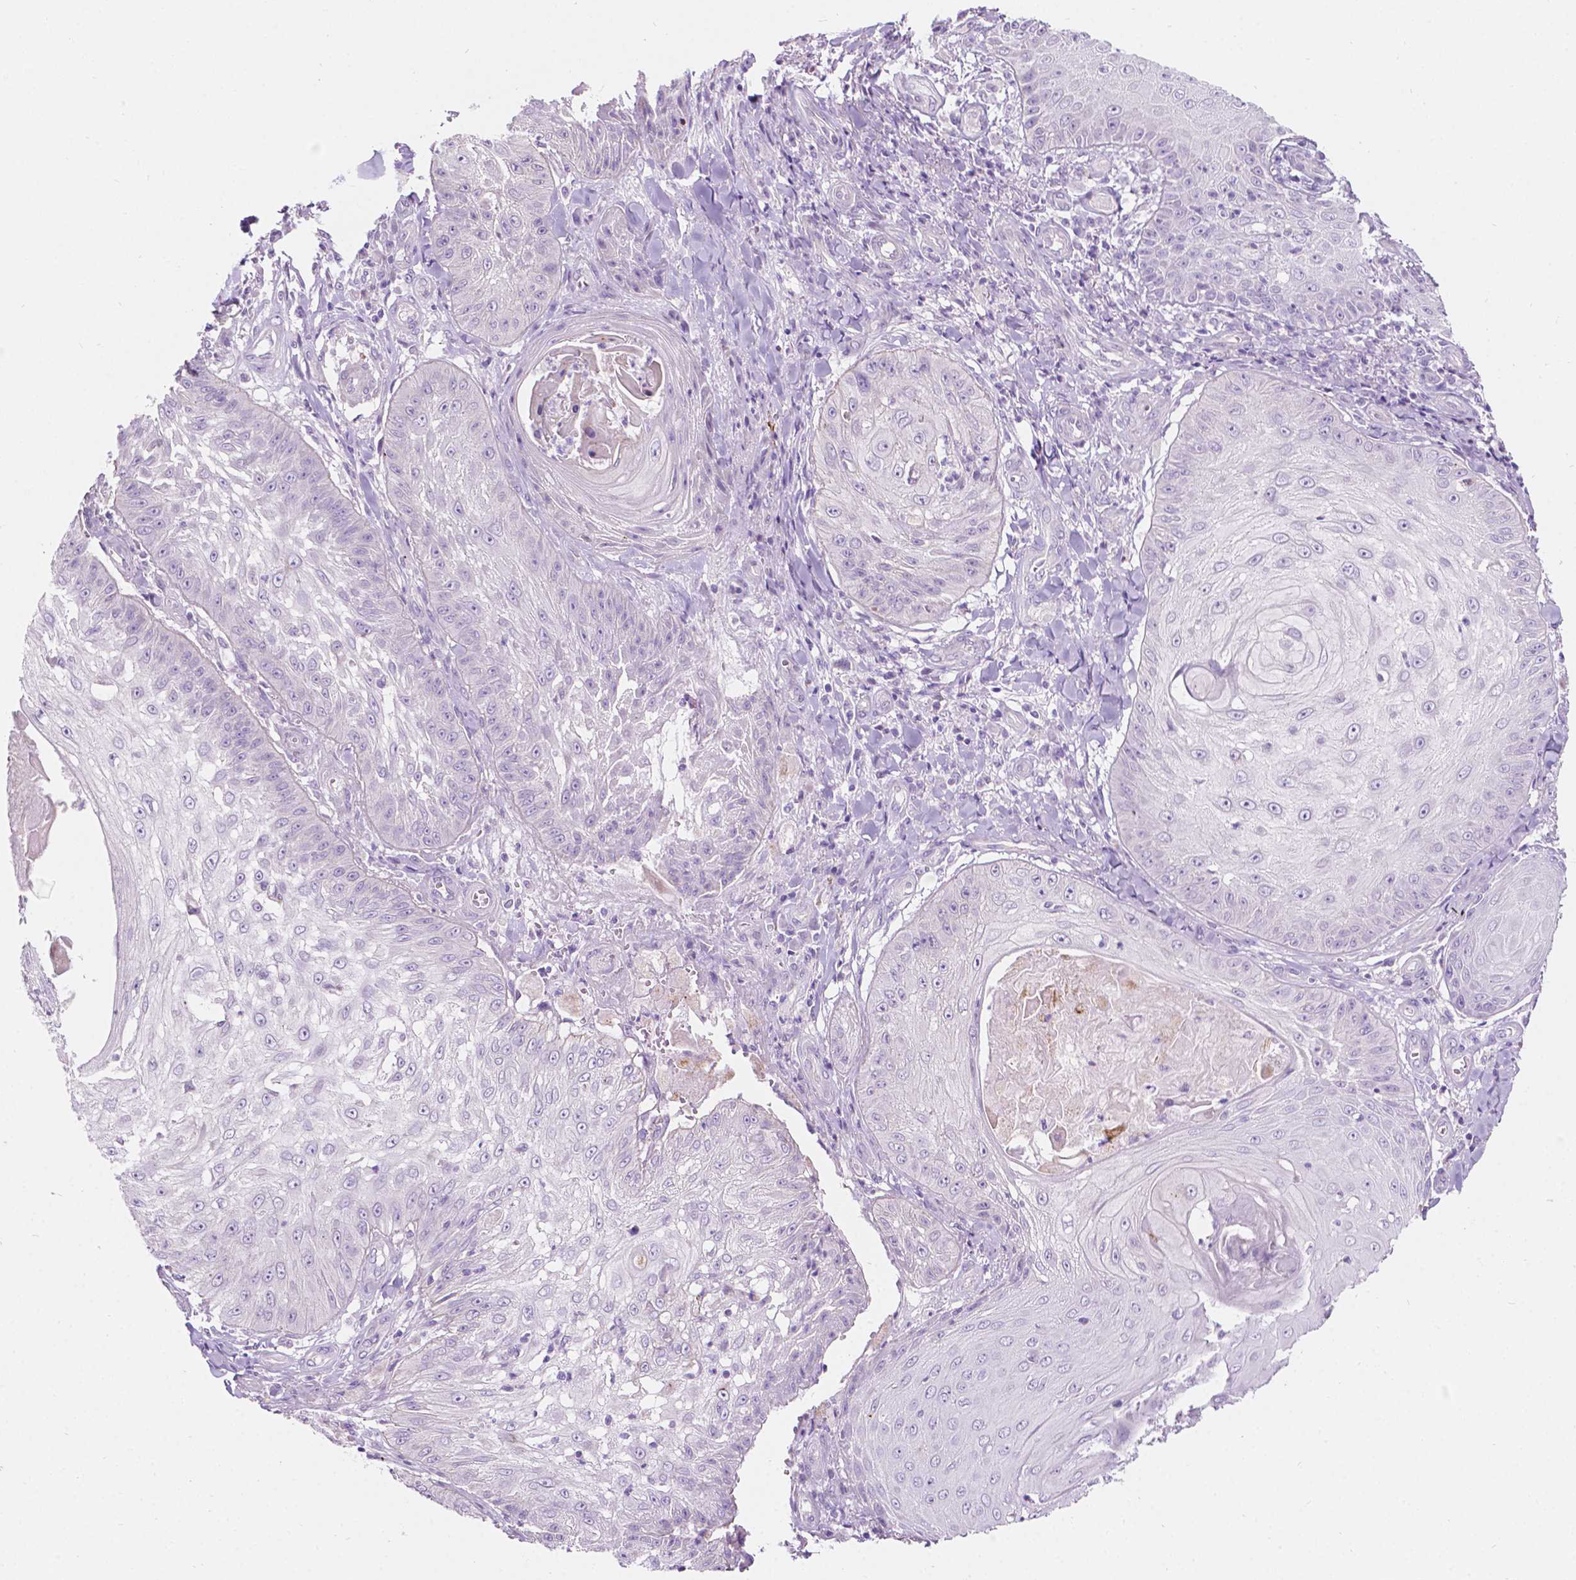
{"staining": {"intensity": "negative", "quantity": "none", "location": "none"}, "tissue": "skin cancer", "cell_type": "Tumor cells", "image_type": "cancer", "snomed": [{"axis": "morphology", "description": "Squamous cell carcinoma, NOS"}, {"axis": "topography", "description": "Skin"}], "caption": "IHC image of human skin cancer stained for a protein (brown), which demonstrates no staining in tumor cells.", "gene": "NOS1AP", "patient": {"sex": "male", "age": 70}}